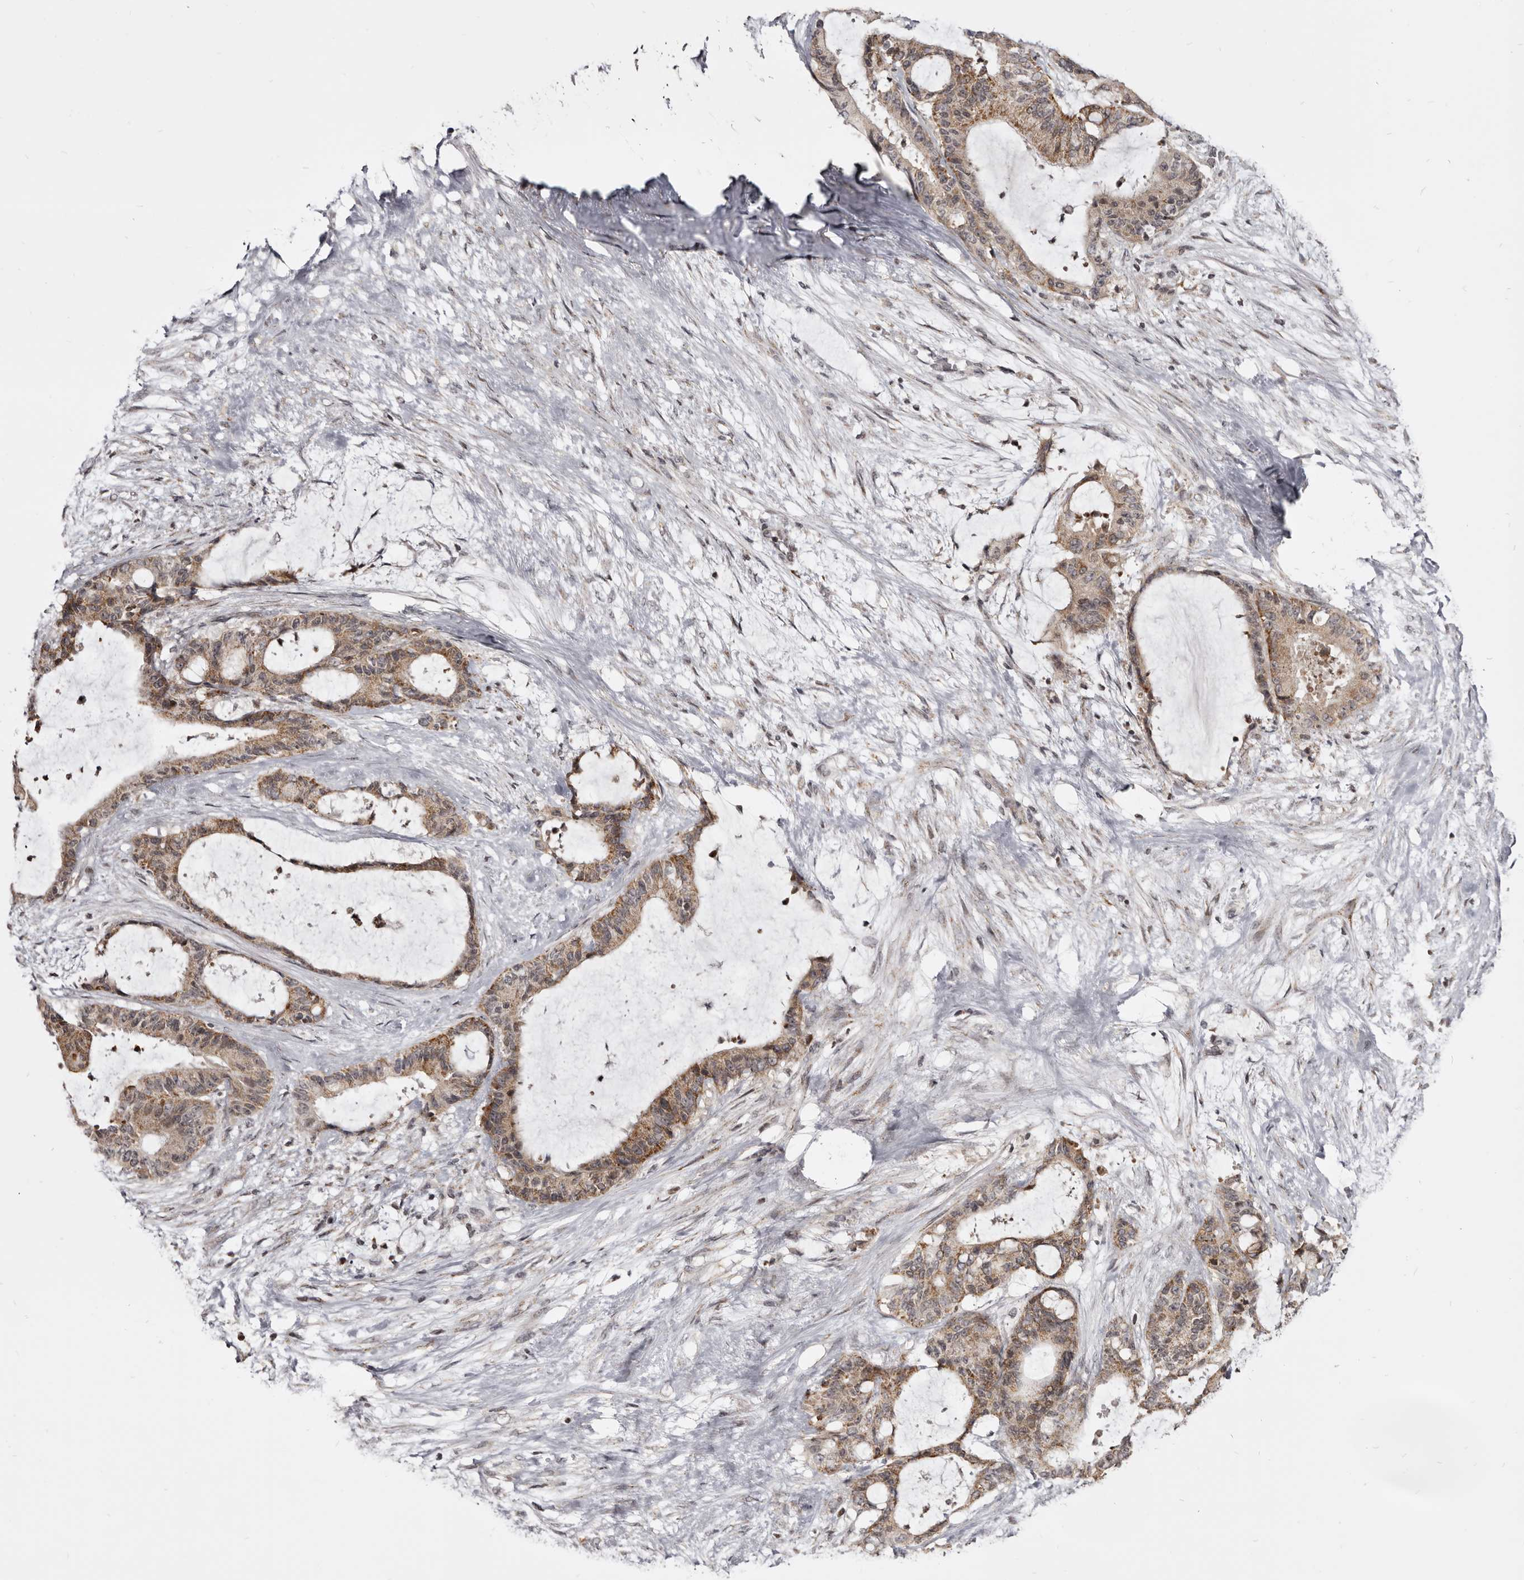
{"staining": {"intensity": "moderate", "quantity": ">75%", "location": "cytoplasmic/membranous"}, "tissue": "liver cancer", "cell_type": "Tumor cells", "image_type": "cancer", "snomed": [{"axis": "morphology", "description": "Normal tissue, NOS"}, {"axis": "morphology", "description": "Cholangiocarcinoma"}, {"axis": "topography", "description": "Liver"}, {"axis": "topography", "description": "Peripheral nerve tissue"}], "caption": "IHC (DAB (3,3'-diaminobenzidine)) staining of human cholangiocarcinoma (liver) exhibits moderate cytoplasmic/membranous protein staining in approximately >75% of tumor cells.", "gene": "THUMPD1", "patient": {"sex": "female", "age": 73}}